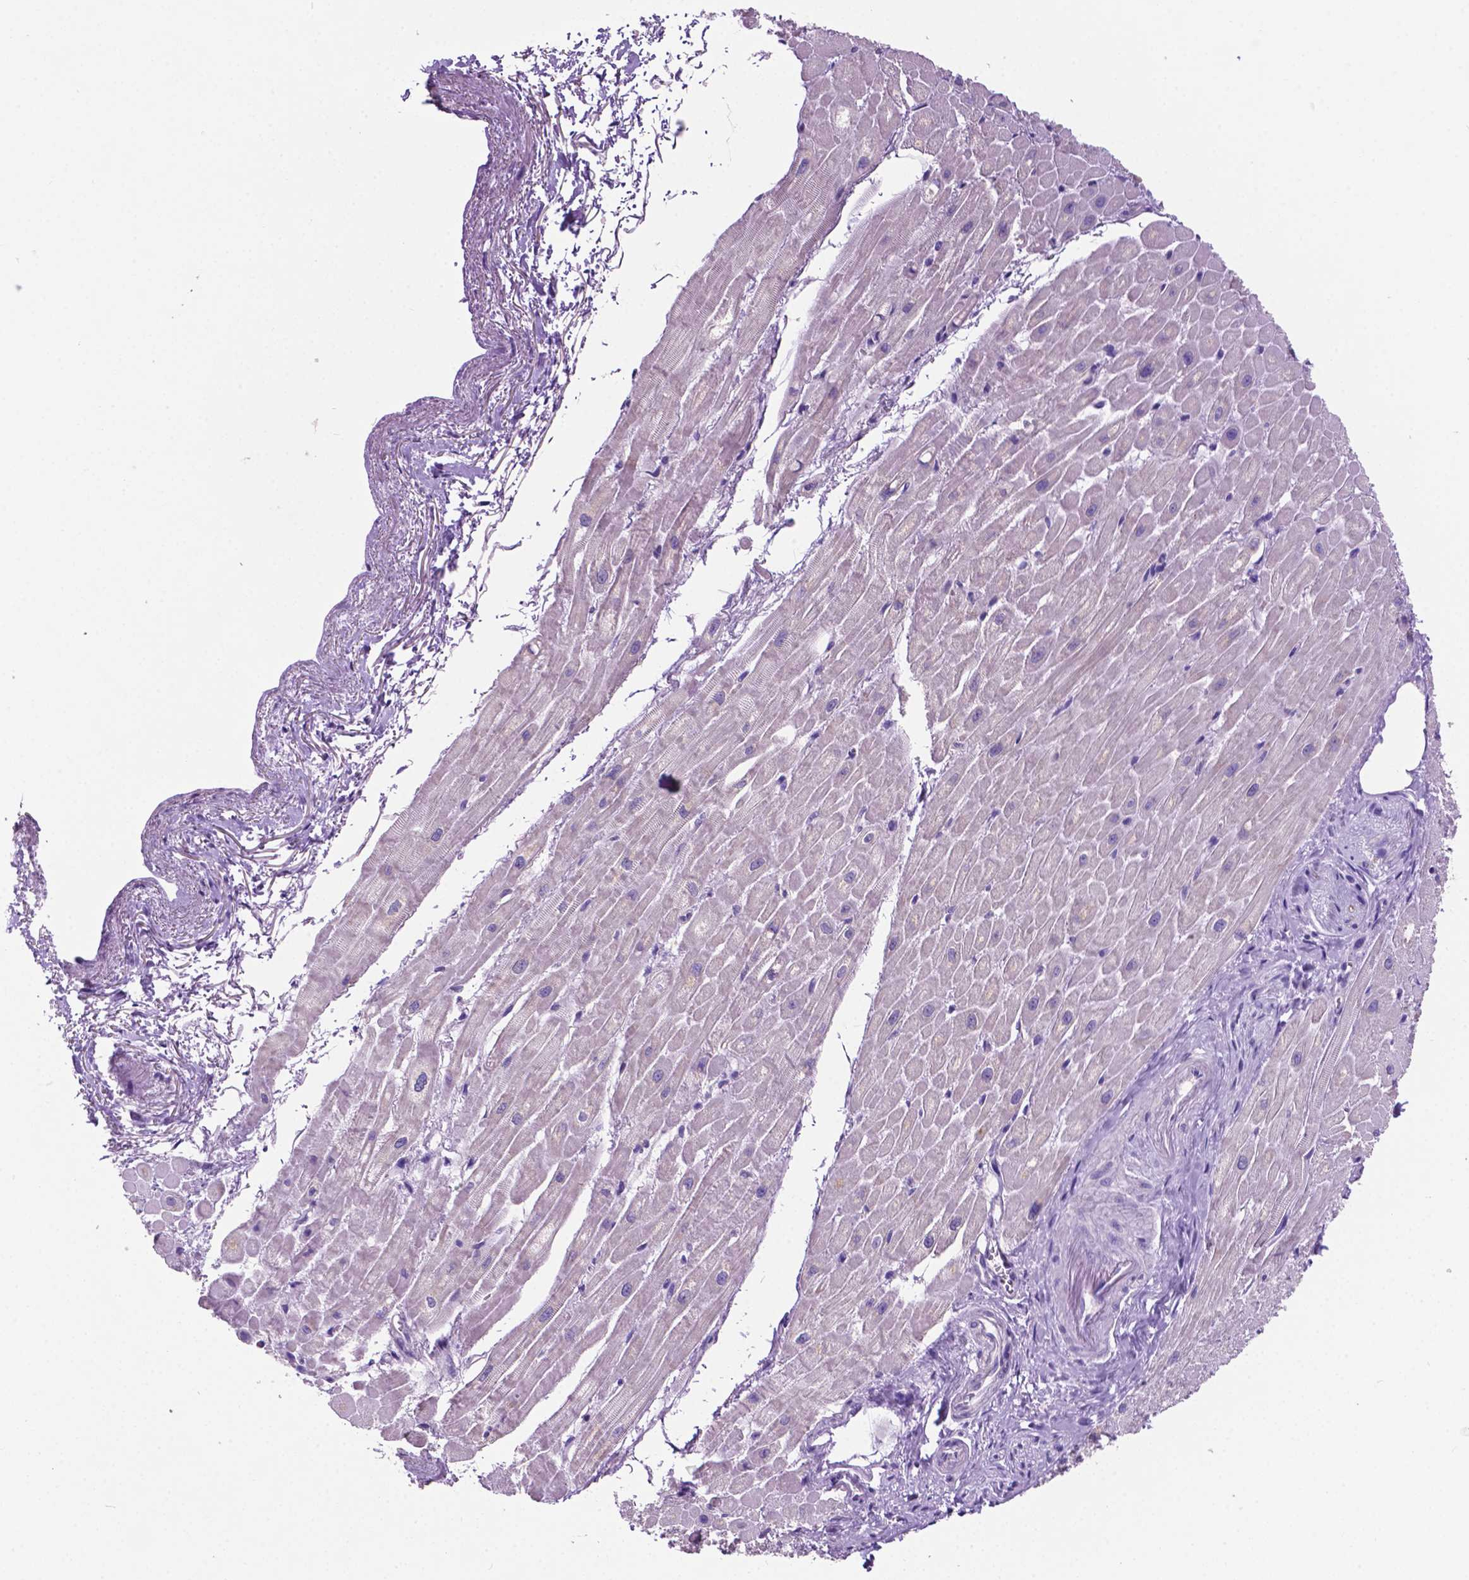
{"staining": {"intensity": "negative", "quantity": "none", "location": "none"}, "tissue": "heart muscle", "cell_type": "Cardiomyocytes", "image_type": "normal", "snomed": [{"axis": "morphology", "description": "Normal tissue, NOS"}, {"axis": "topography", "description": "Heart"}], "caption": "Immunohistochemical staining of unremarkable heart muscle demonstrates no significant staining in cardiomyocytes.", "gene": "SPDYA", "patient": {"sex": "male", "age": 62}}